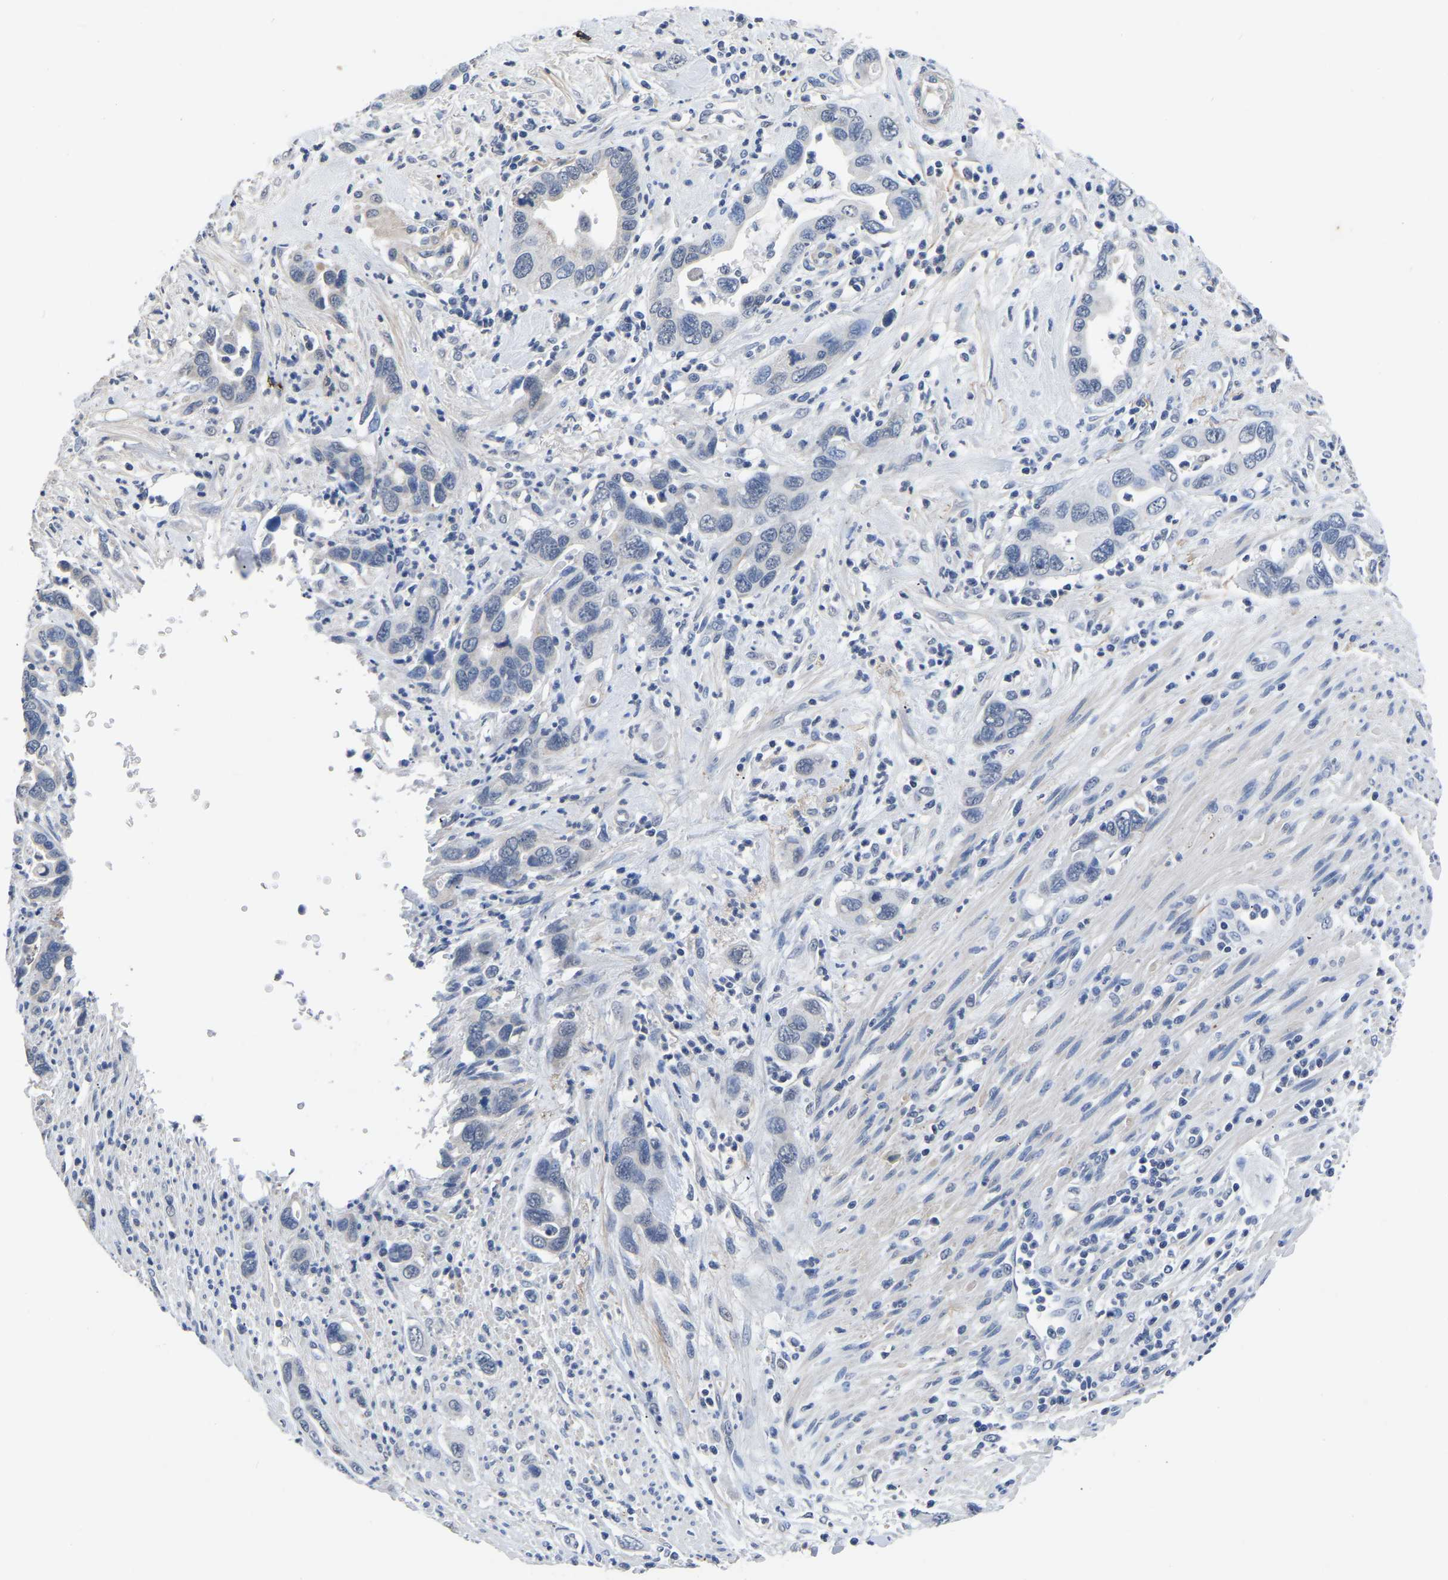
{"staining": {"intensity": "negative", "quantity": "none", "location": "none"}, "tissue": "pancreatic cancer", "cell_type": "Tumor cells", "image_type": "cancer", "snomed": [{"axis": "morphology", "description": "Adenocarcinoma, NOS"}, {"axis": "topography", "description": "Pancreas"}], "caption": "Micrograph shows no protein staining in tumor cells of pancreatic cancer (adenocarcinoma) tissue.", "gene": "FGD5", "patient": {"sex": "female", "age": 70}}